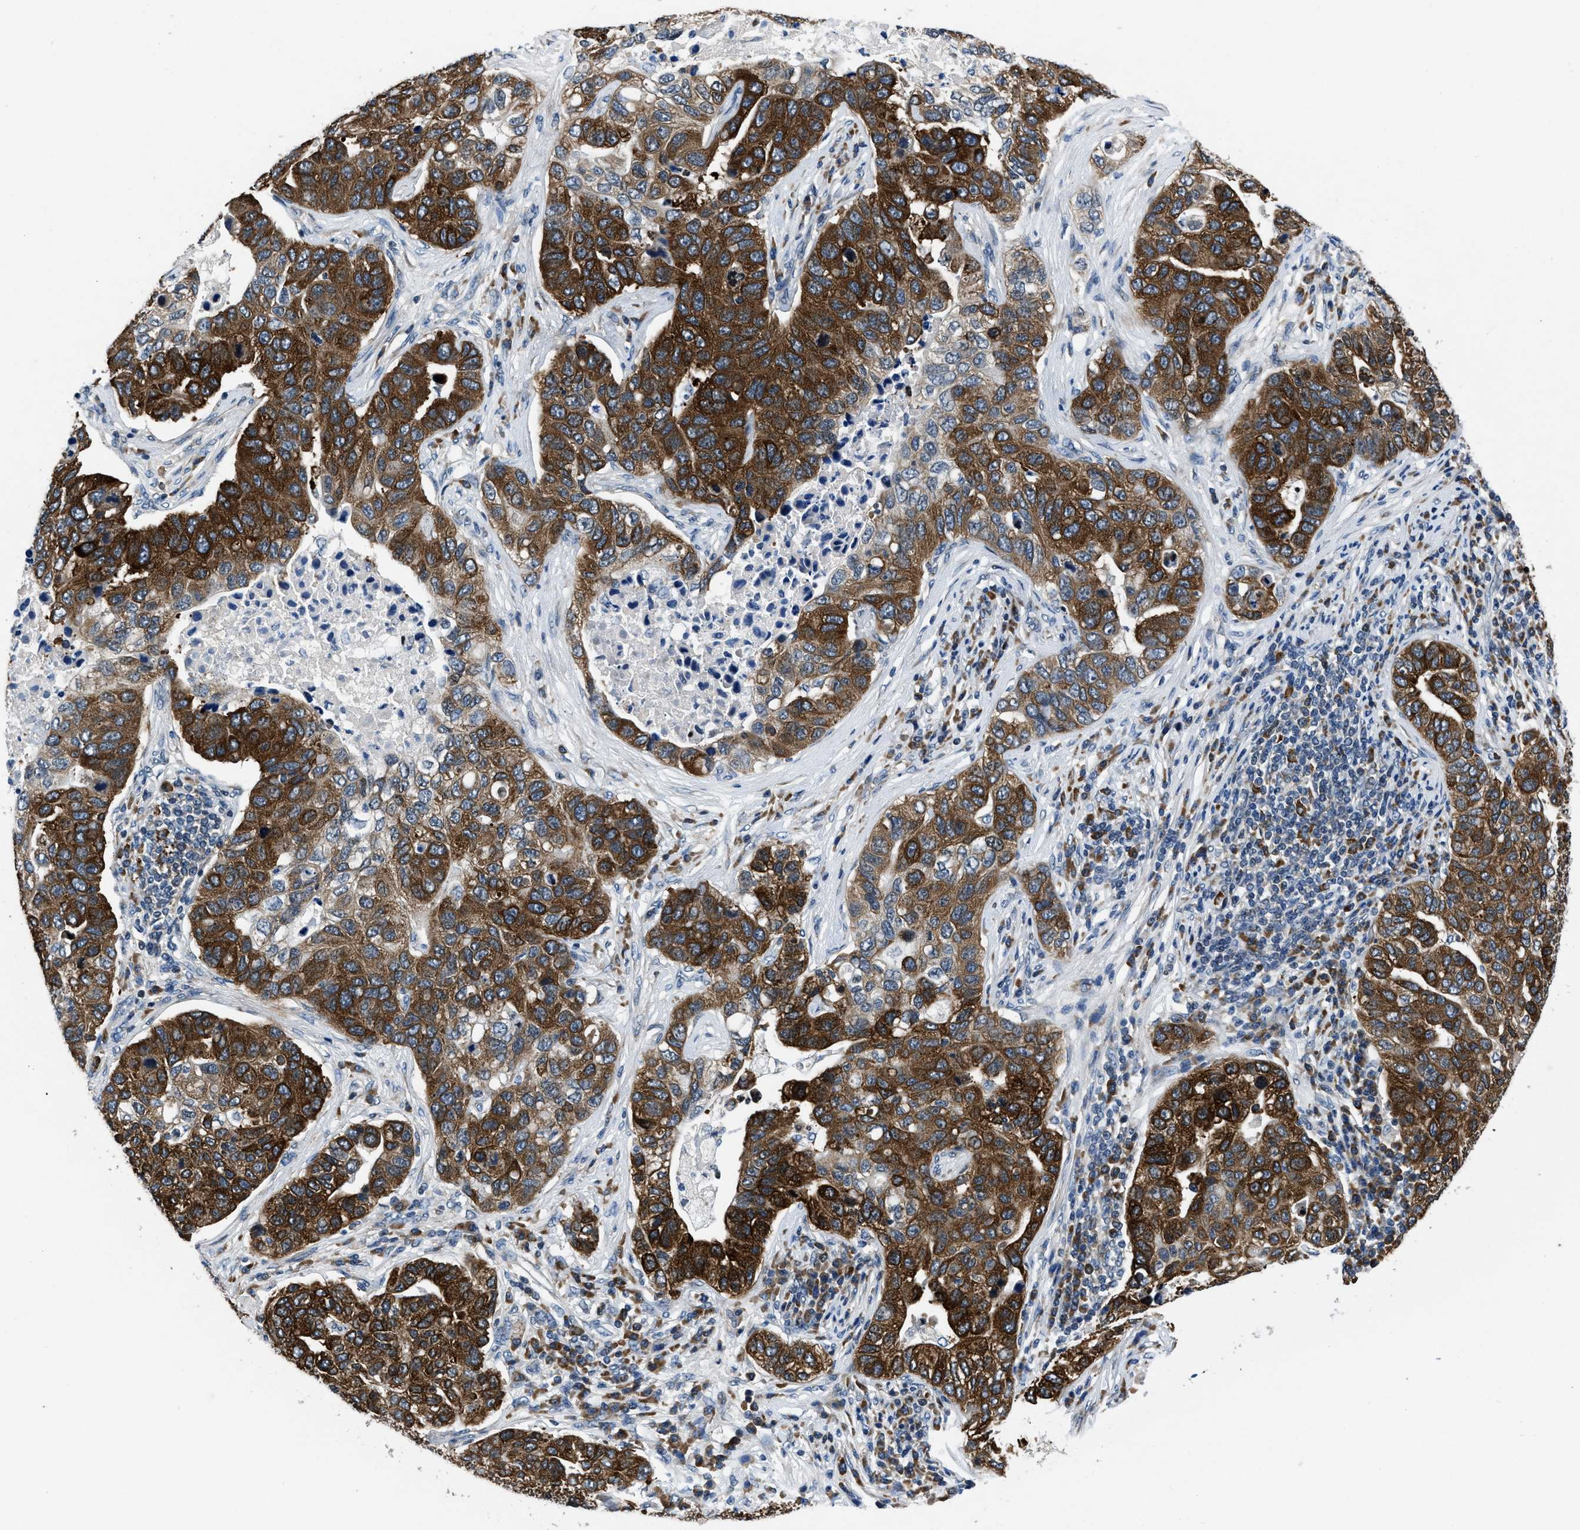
{"staining": {"intensity": "strong", "quantity": ">75%", "location": "cytoplasmic/membranous"}, "tissue": "pancreatic cancer", "cell_type": "Tumor cells", "image_type": "cancer", "snomed": [{"axis": "morphology", "description": "Adenocarcinoma, NOS"}, {"axis": "topography", "description": "Pancreas"}], "caption": "Immunohistochemistry (IHC) image of human pancreatic adenocarcinoma stained for a protein (brown), which reveals high levels of strong cytoplasmic/membranous positivity in about >75% of tumor cells.", "gene": "PA2G4", "patient": {"sex": "female", "age": 61}}